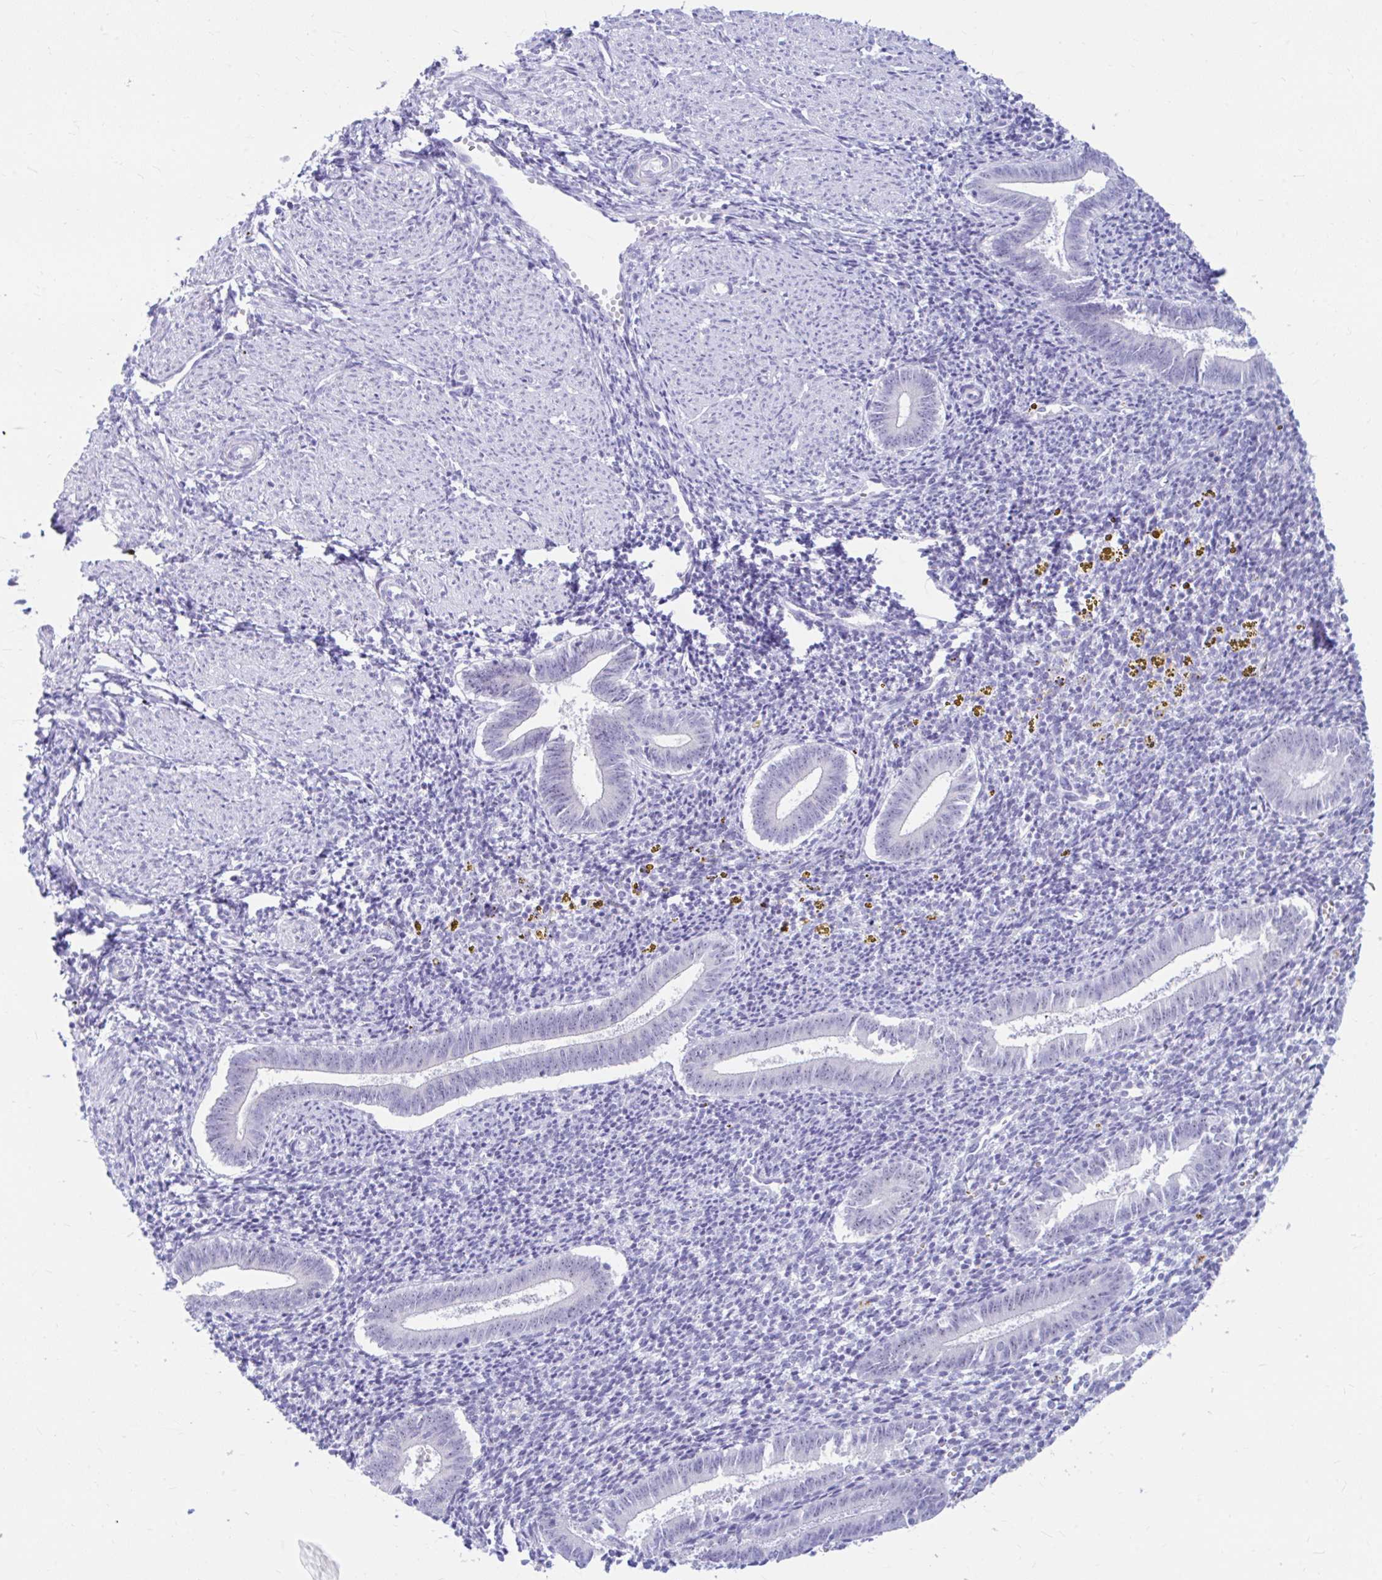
{"staining": {"intensity": "negative", "quantity": "none", "location": "none"}, "tissue": "endometrium", "cell_type": "Cells in endometrial stroma", "image_type": "normal", "snomed": [{"axis": "morphology", "description": "Normal tissue, NOS"}, {"axis": "topography", "description": "Endometrium"}], "caption": "Immunohistochemical staining of benign endometrium reveals no significant staining in cells in endometrial stroma.", "gene": "FTSJ3", "patient": {"sex": "female", "age": 25}}